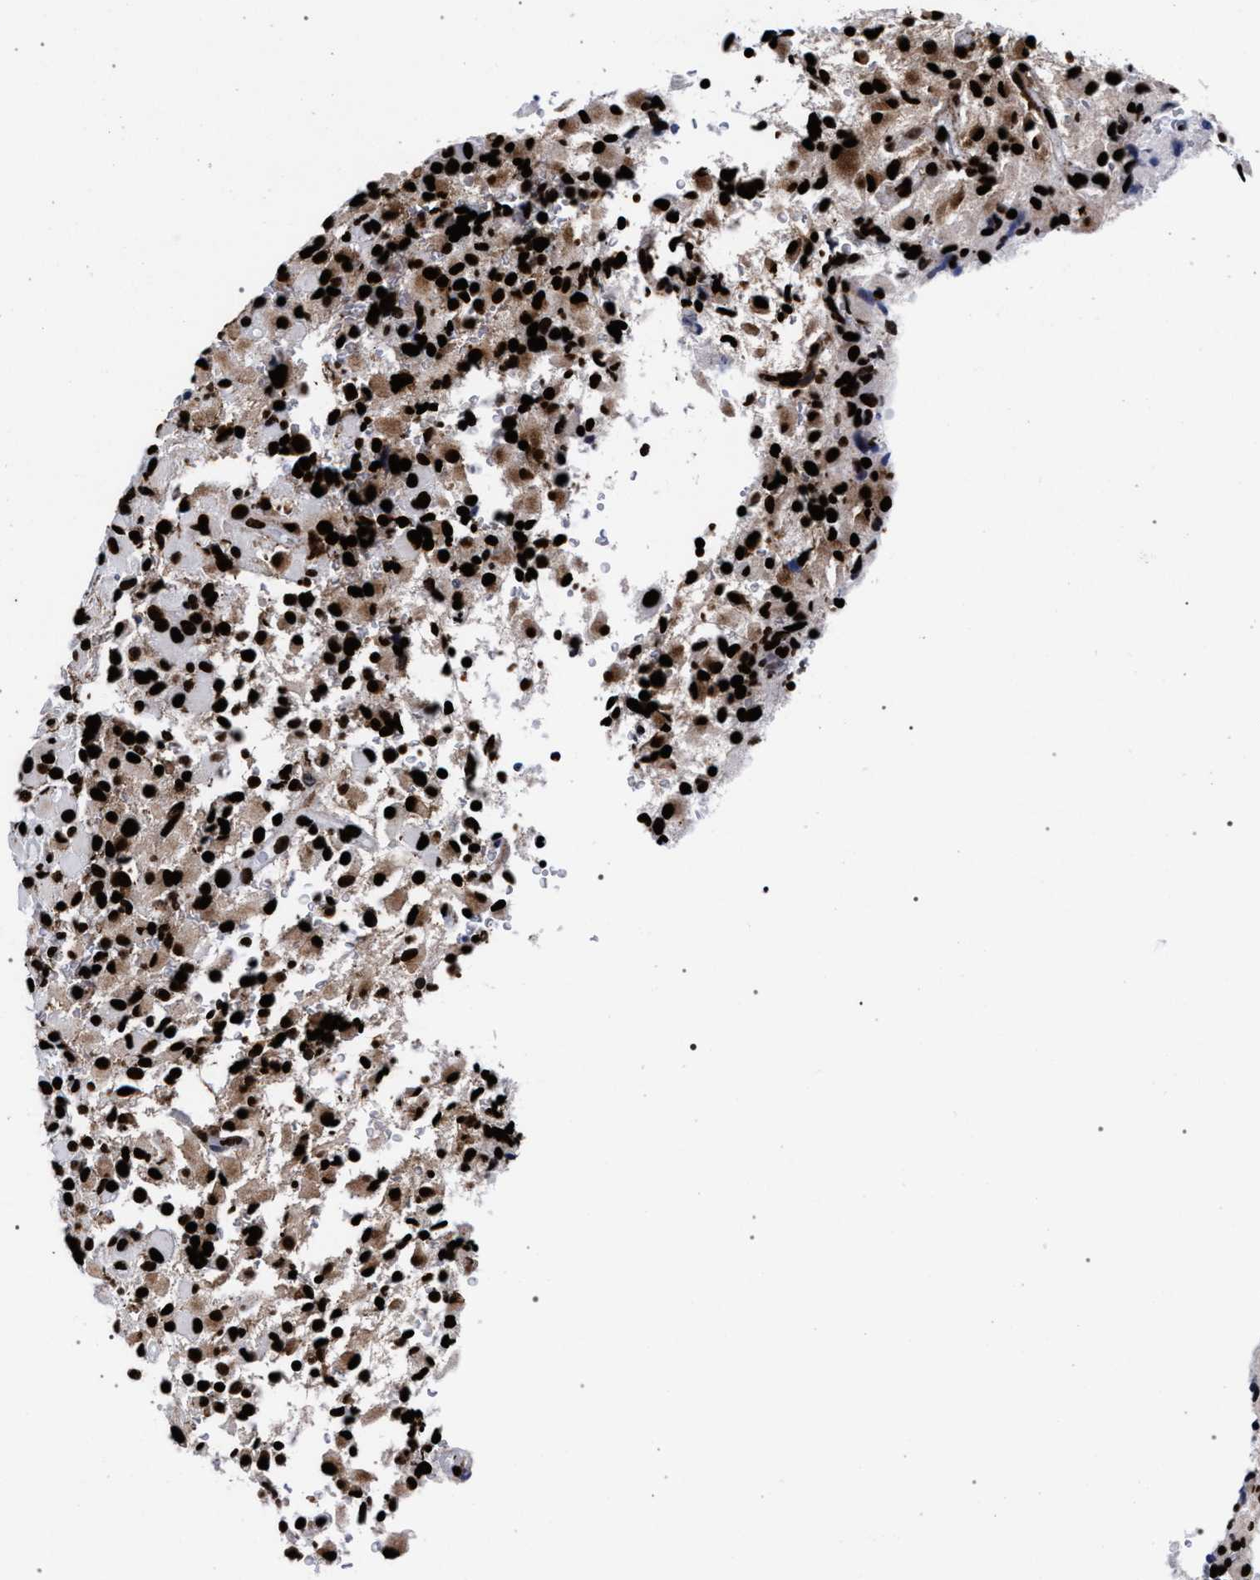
{"staining": {"intensity": "strong", "quantity": ">75%", "location": "nuclear"}, "tissue": "glioma", "cell_type": "Tumor cells", "image_type": "cancer", "snomed": [{"axis": "morphology", "description": "Glioma, malignant, High grade"}, {"axis": "topography", "description": "Brain"}], "caption": "Glioma tissue shows strong nuclear staining in approximately >75% of tumor cells, visualized by immunohistochemistry. Nuclei are stained in blue.", "gene": "HNRNPA1", "patient": {"sex": "male", "age": 71}}